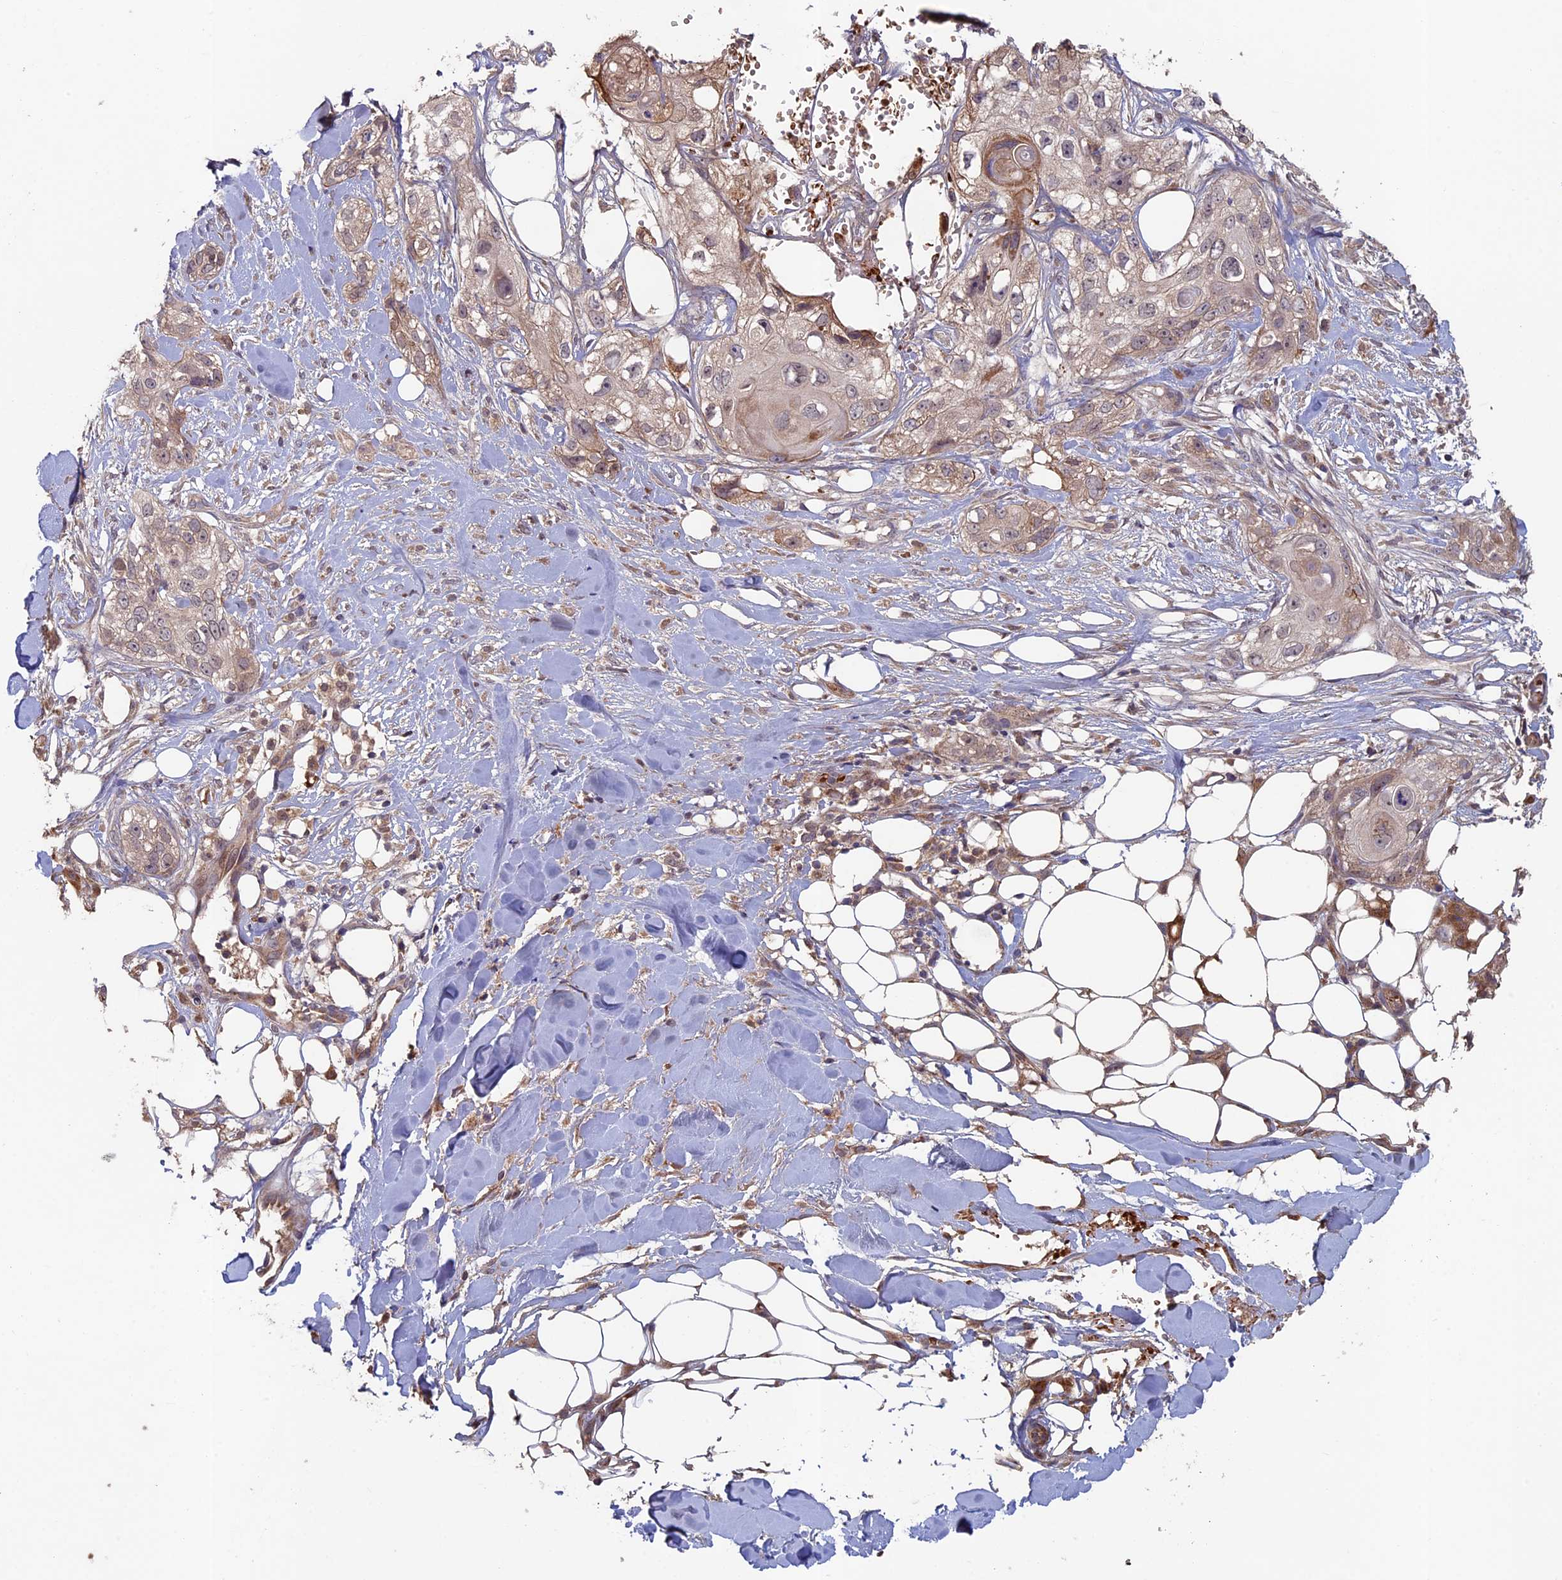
{"staining": {"intensity": "weak", "quantity": "25%-75%", "location": "cytoplasmic/membranous"}, "tissue": "skin cancer", "cell_type": "Tumor cells", "image_type": "cancer", "snomed": [{"axis": "morphology", "description": "Normal tissue, NOS"}, {"axis": "morphology", "description": "Squamous cell carcinoma, NOS"}, {"axis": "topography", "description": "Skin"}], "caption": "Immunohistochemical staining of skin cancer (squamous cell carcinoma) exhibits weak cytoplasmic/membranous protein expression in about 25%-75% of tumor cells.", "gene": "RCCD1", "patient": {"sex": "male", "age": 72}}